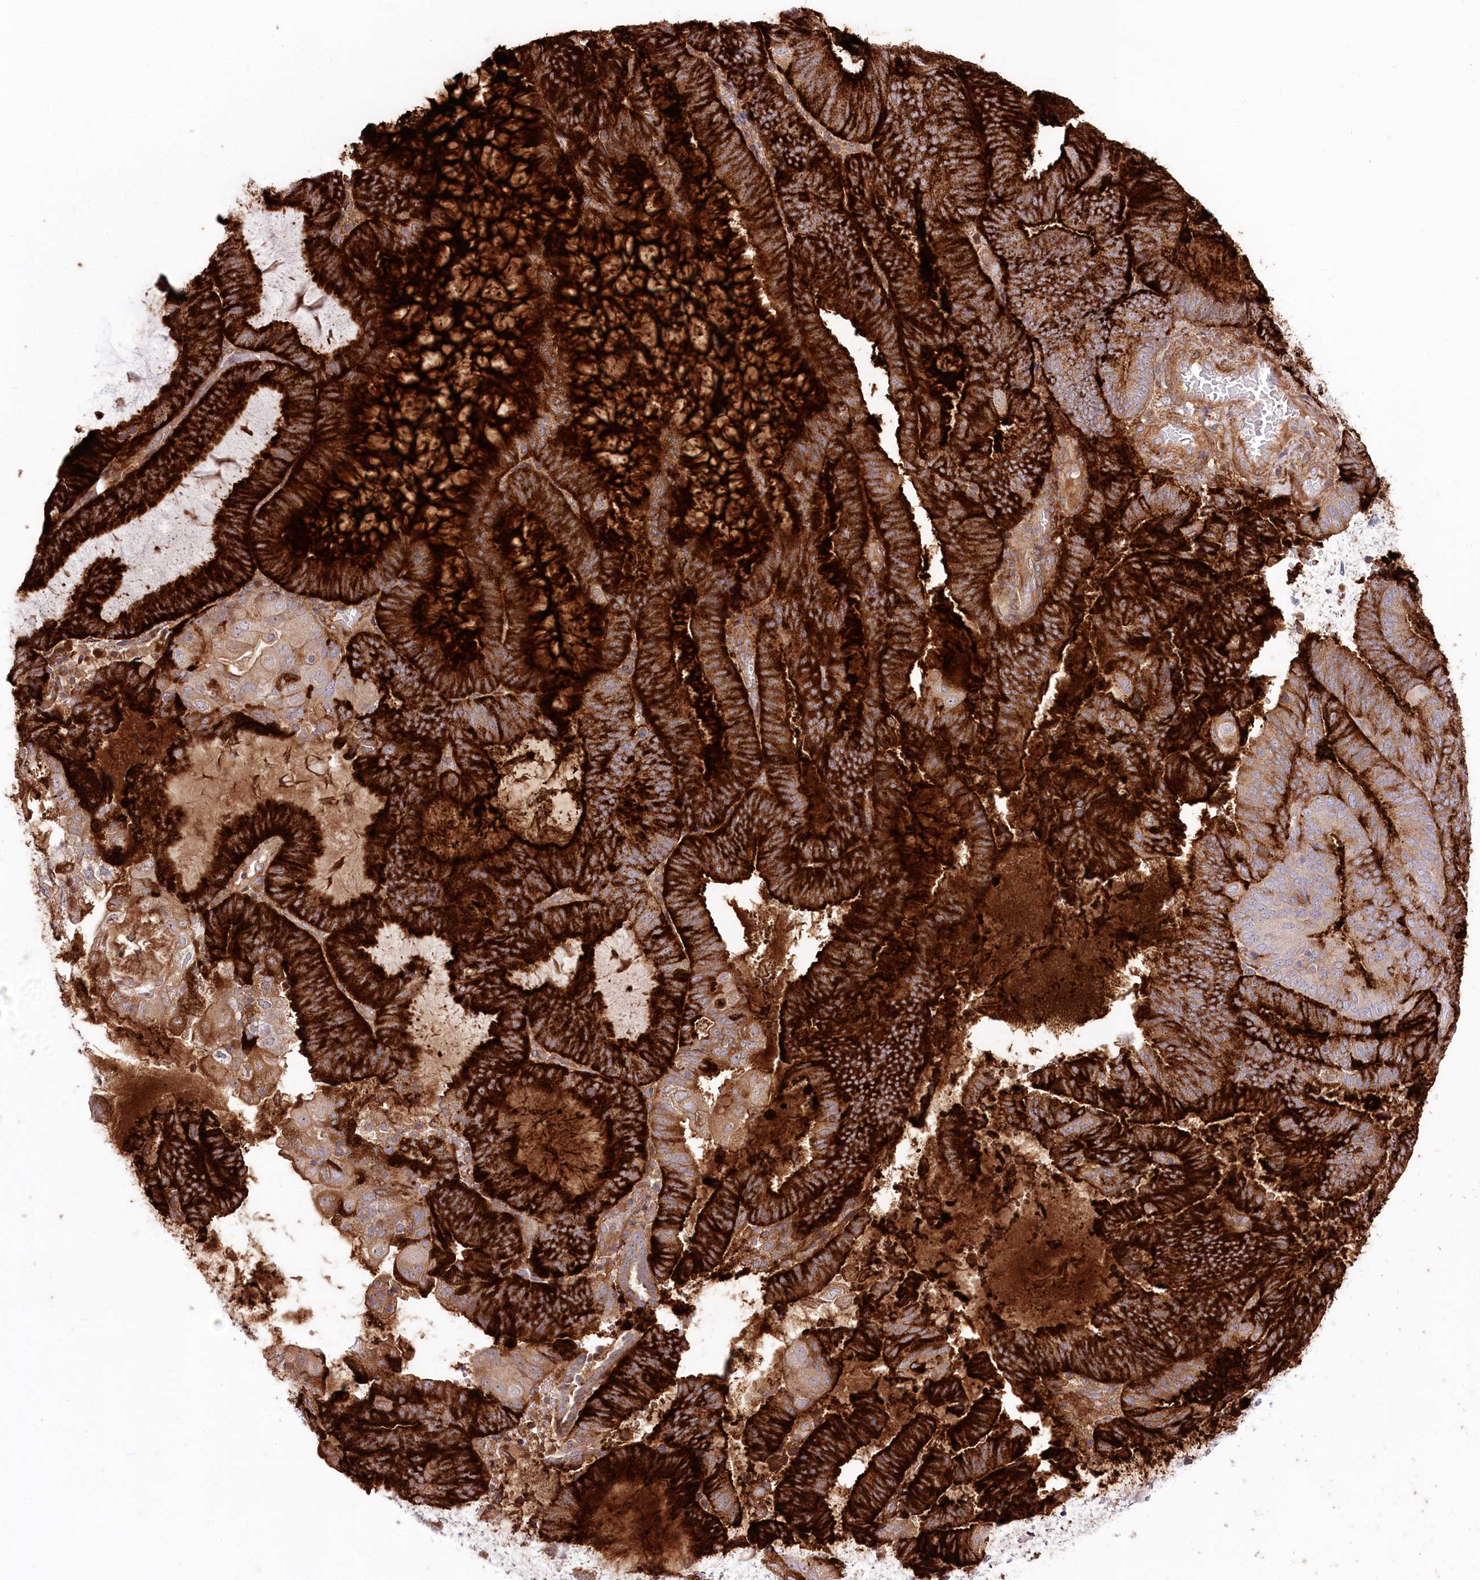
{"staining": {"intensity": "strong", "quantity": ">75%", "location": "cytoplasmic/membranous"}, "tissue": "endometrial cancer", "cell_type": "Tumor cells", "image_type": "cancer", "snomed": [{"axis": "morphology", "description": "Adenocarcinoma, NOS"}, {"axis": "topography", "description": "Endometrium"}], "caption": "Immunohistochemistry (IHC) histopathology image of endometrial adenocarcinoma stained for a protein (brown), which exhibits high levels of strong cytoplasmic/membranous expression in about >75% of tumor cells.", "gene": "RNF24", "patient": {"sex": "female", "age": 81}}